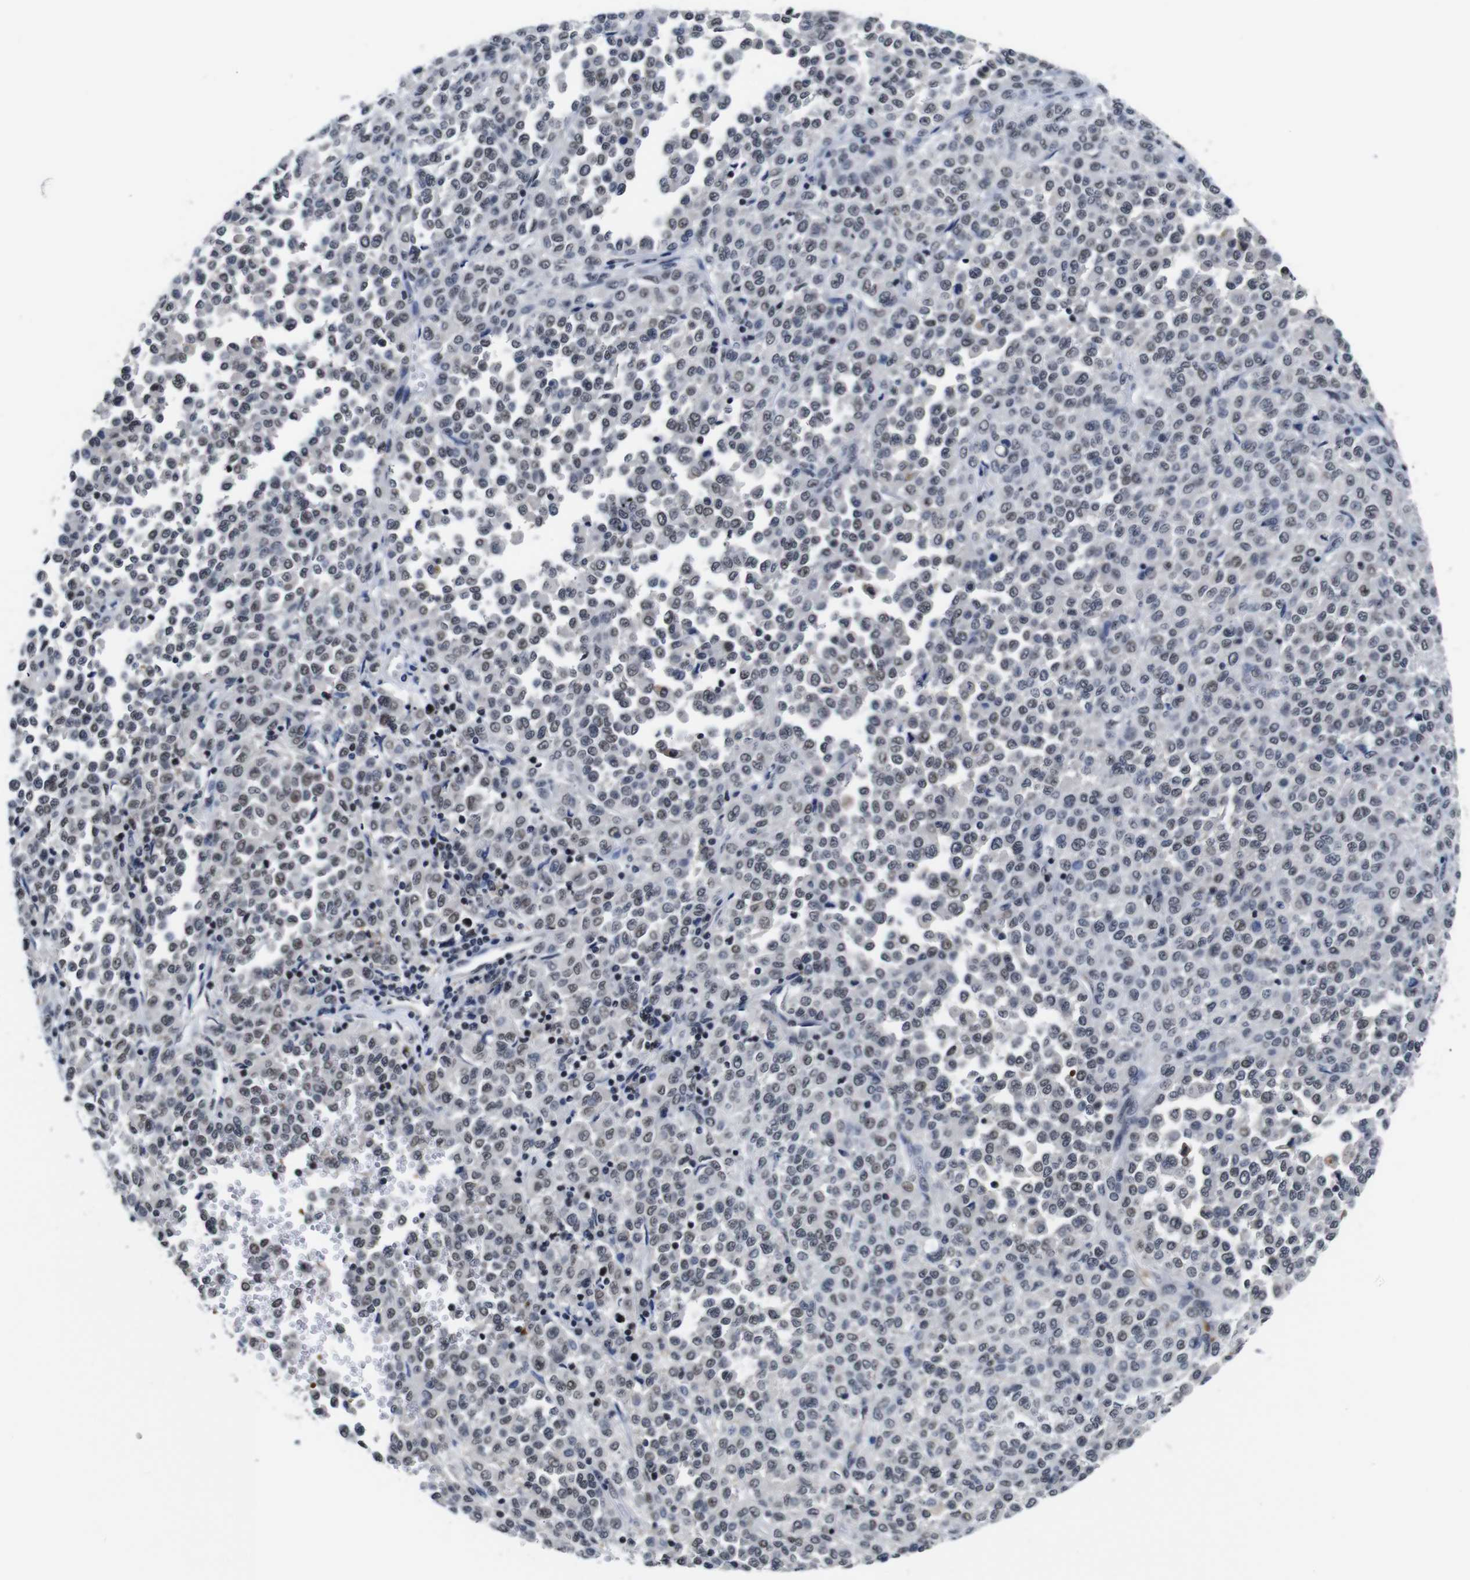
{"staining": {"intensity": "weak", "quantity": ">75%", "location": "nuclear"}, "tissue": "melanoma", "cell_type": "Tumor cells", "image_type": "cancer", "snomed": [{"axis": "morphology", "description": "Malignant melanoma, Metastatic site"}, {"axis": "topography", "description": "Pancreas"}], "caption": "The image displays staining of malignant melanoma (metastatic site), revealing weak nuclear protein staining (brown color) within tumor cells.", "gene": "ILDR2", "patient": {"sex": "female", "age": 30}}